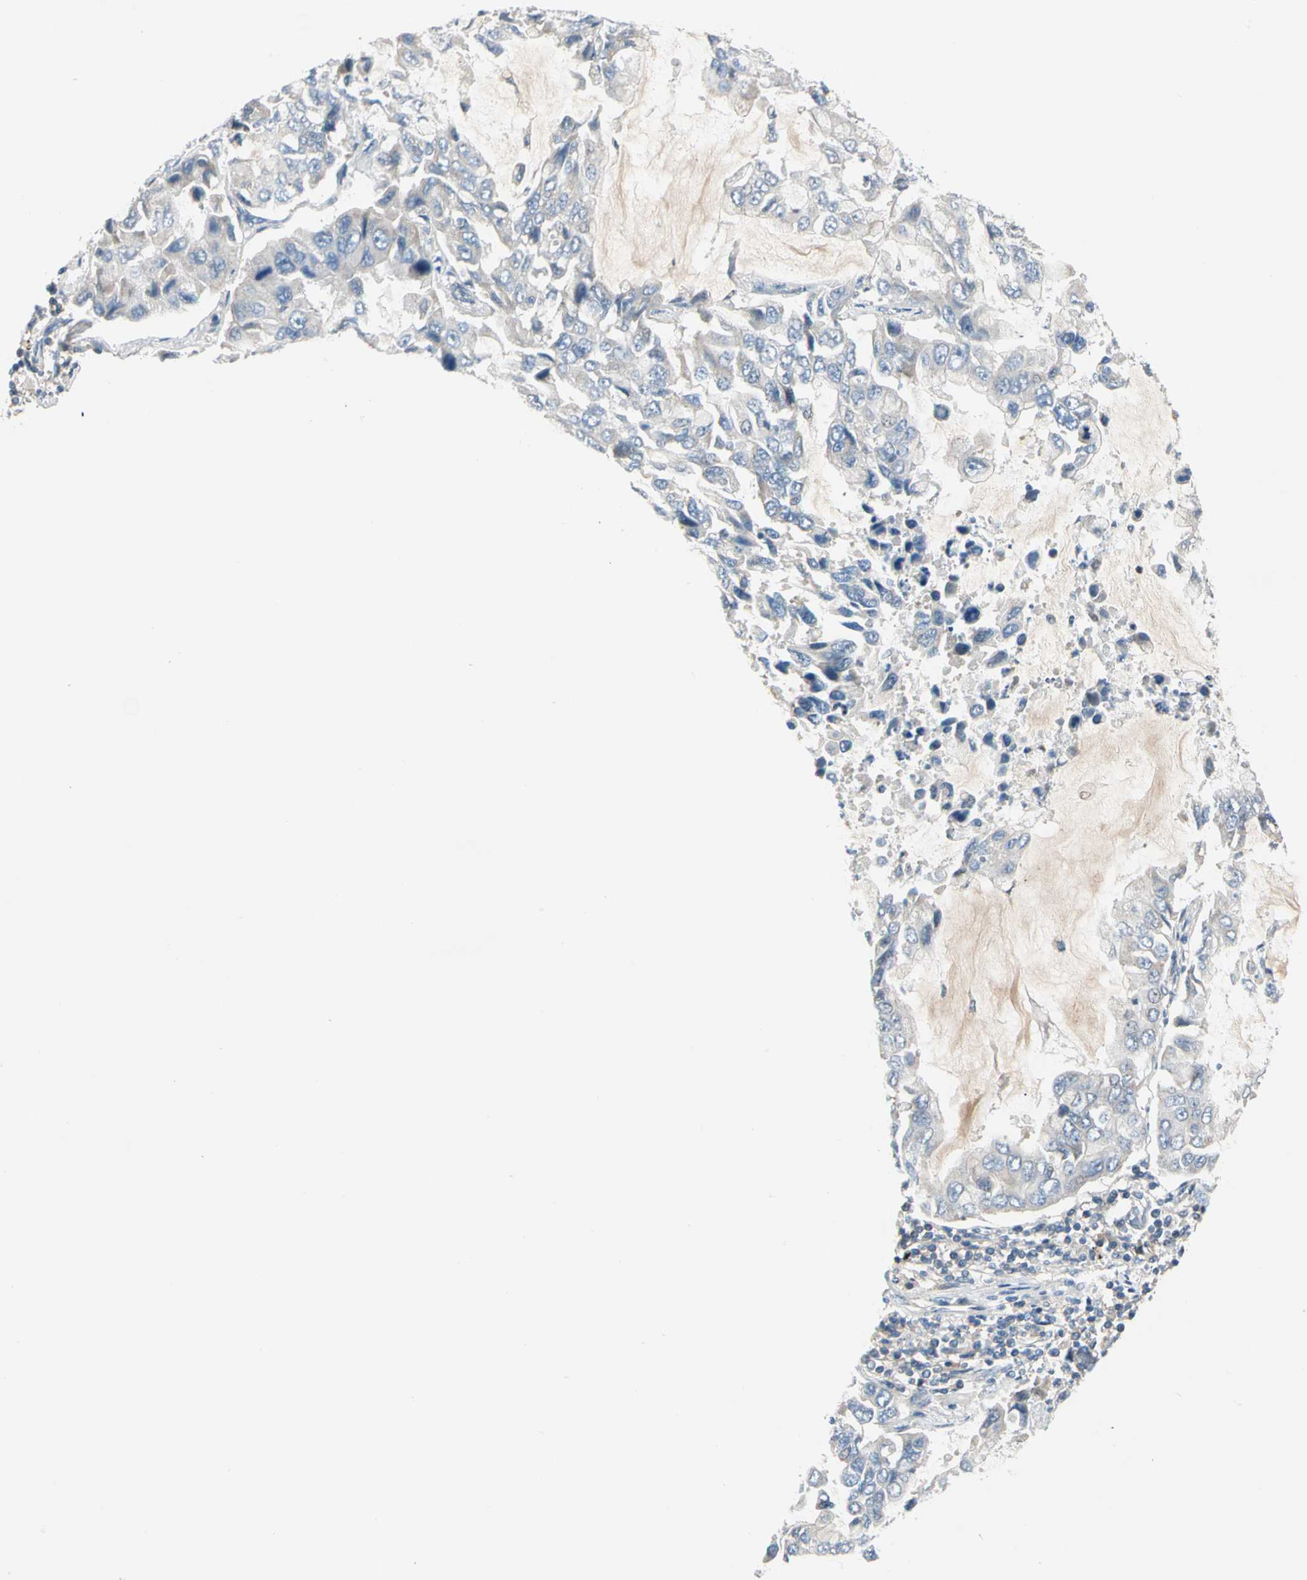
{"staining": {"intensity": "negative", "quantity": "none", "location": "none"}, "tissue": "lung cancer", "cell_type": "Tumor cells", "image_type": "cancer", "snomed": [{"axis": "morphology", "description": "Adenocarcinoma, NOS"}, {"axis": "topography", "description": "Lung"}], "caption": "Lung adenocarcinoma was stained to show a protein in brown. There is no significant positivity in tumor cells. (DAB immunohistochemistry (IHC) with hematoxylin counter stain).", "gene": "GPR153", "patient": {"sex": "male", "age": 64}}